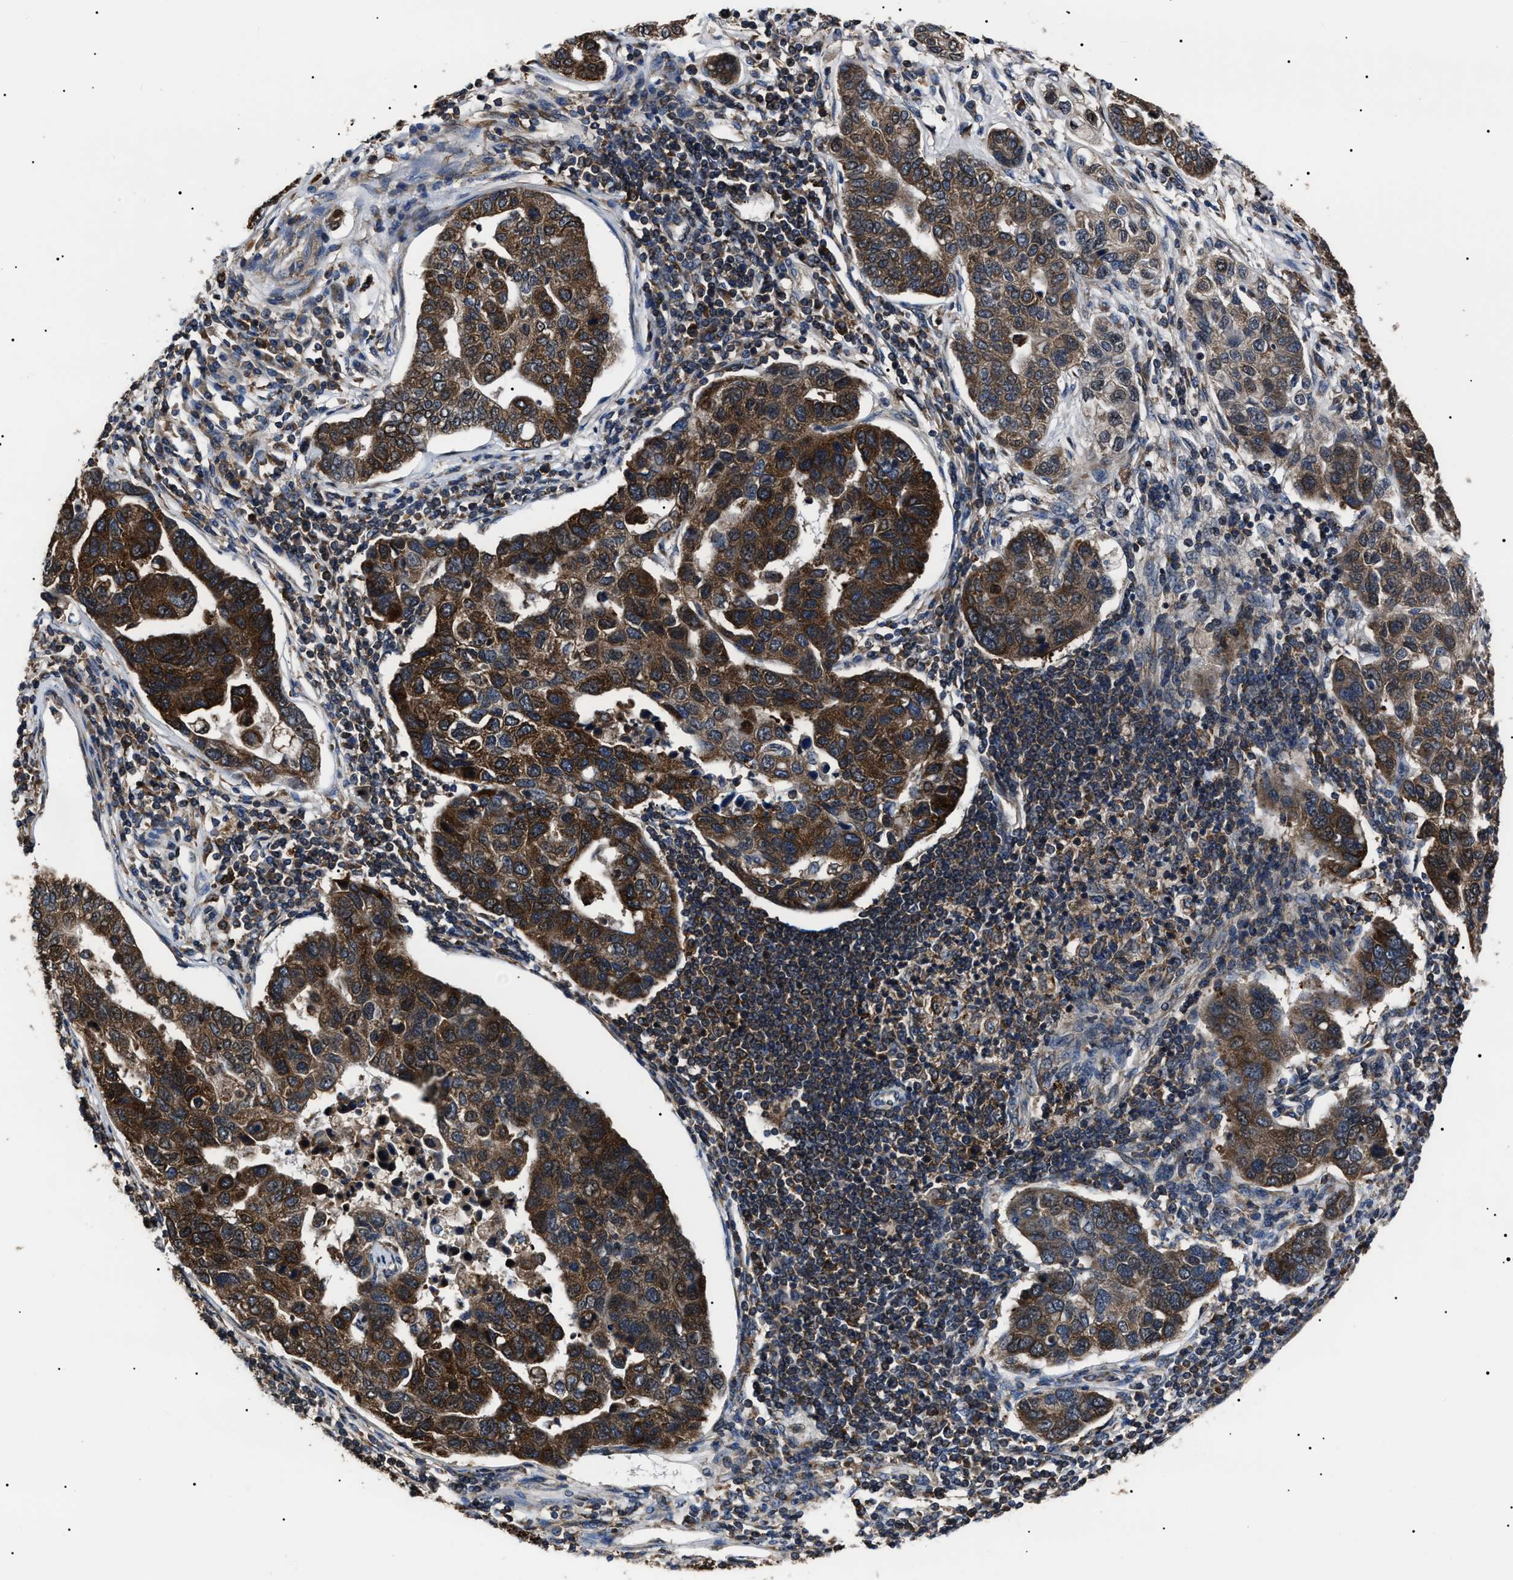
{"staining": {"intensity": "strong", "quantity": ">75%", "location": "cytoplasmic/membranous"}, "tissue": "pancreatic cancer", "cell_type": "Tumor cells", "image_type": "cancer", "snomed": [{"axis": "morphology", "description": "Adenocarcinoma, NOS"}, {"axis": "topography", "description": "Pancreas"}], "caption": "Immunohistochemical staining of pancreatic adenocarcinoma shows high levels of strong cytoplasmic/membranous staining in approximately >75% of tumor cells. (IHC, brightfield microscopy, high magnification).", "gene": "CCT8", "patient": {"sex": "female", "age": 61}}